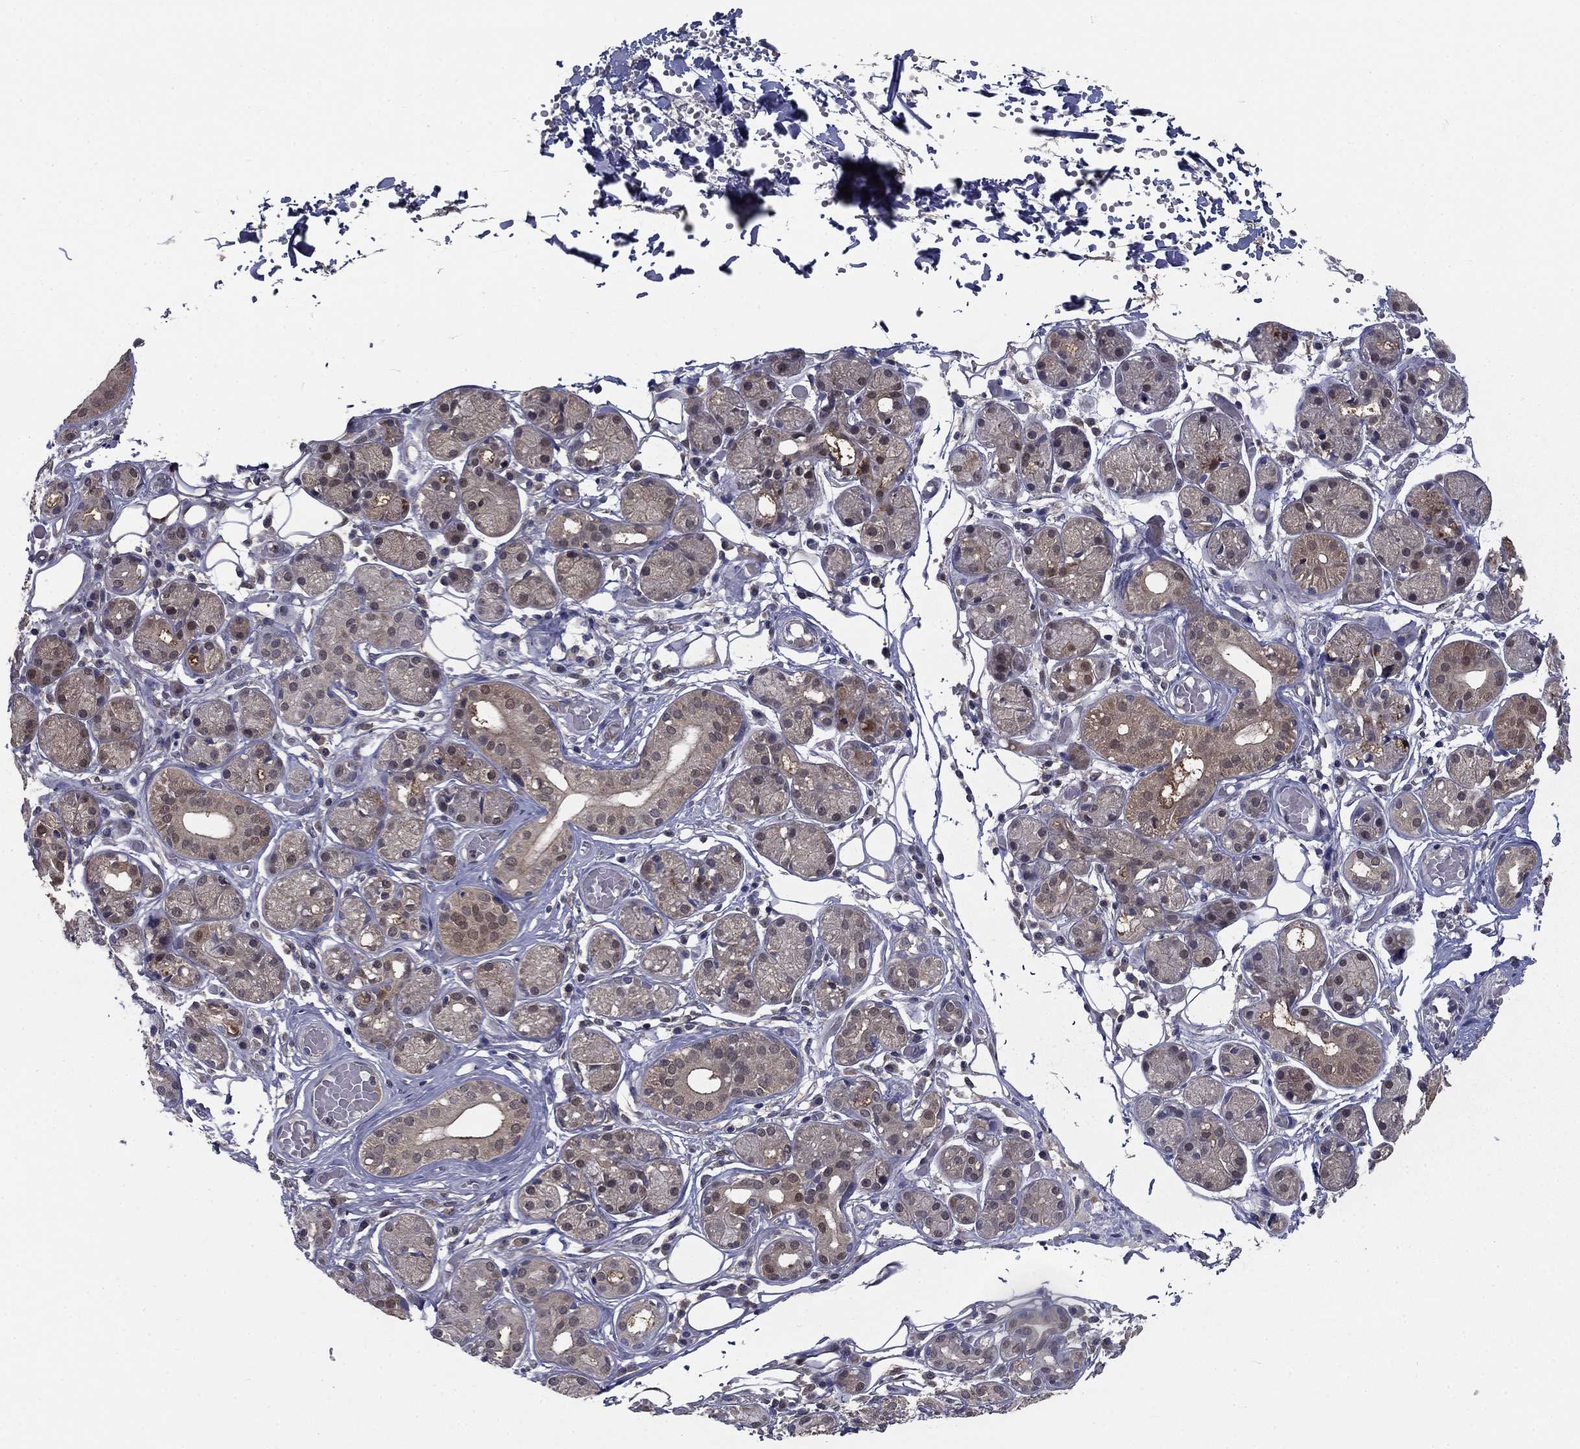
{"staining": {"intensity": "weak", "quantity": "<25%", "location": "cytoplasmic/membranous"}, "tissue": "salivary gland", "cell_type": "Glandular cells", "image_type": "normal", "snomed": [{"axis": "morphology", "description": "Normal tissue, NOS"}, {"axis": "topography", "description": "Salivary gland"}, {"axis": "topography", "description": "Peripheral nerve tissue"}], "caption": "Immunohistochemistry (IHC) micrograph of unremarkable salivary gland: human salivary gland stained with DAB shows no significant protein staining in glandular cells. The staining was performed using DAB to visualize the protein expression in brown, while the nuclei were stained in blue with hematoxylin (Magnification: 20x).", "gene": "NIT2", "patient": {"sex": "male", "age": 71}}